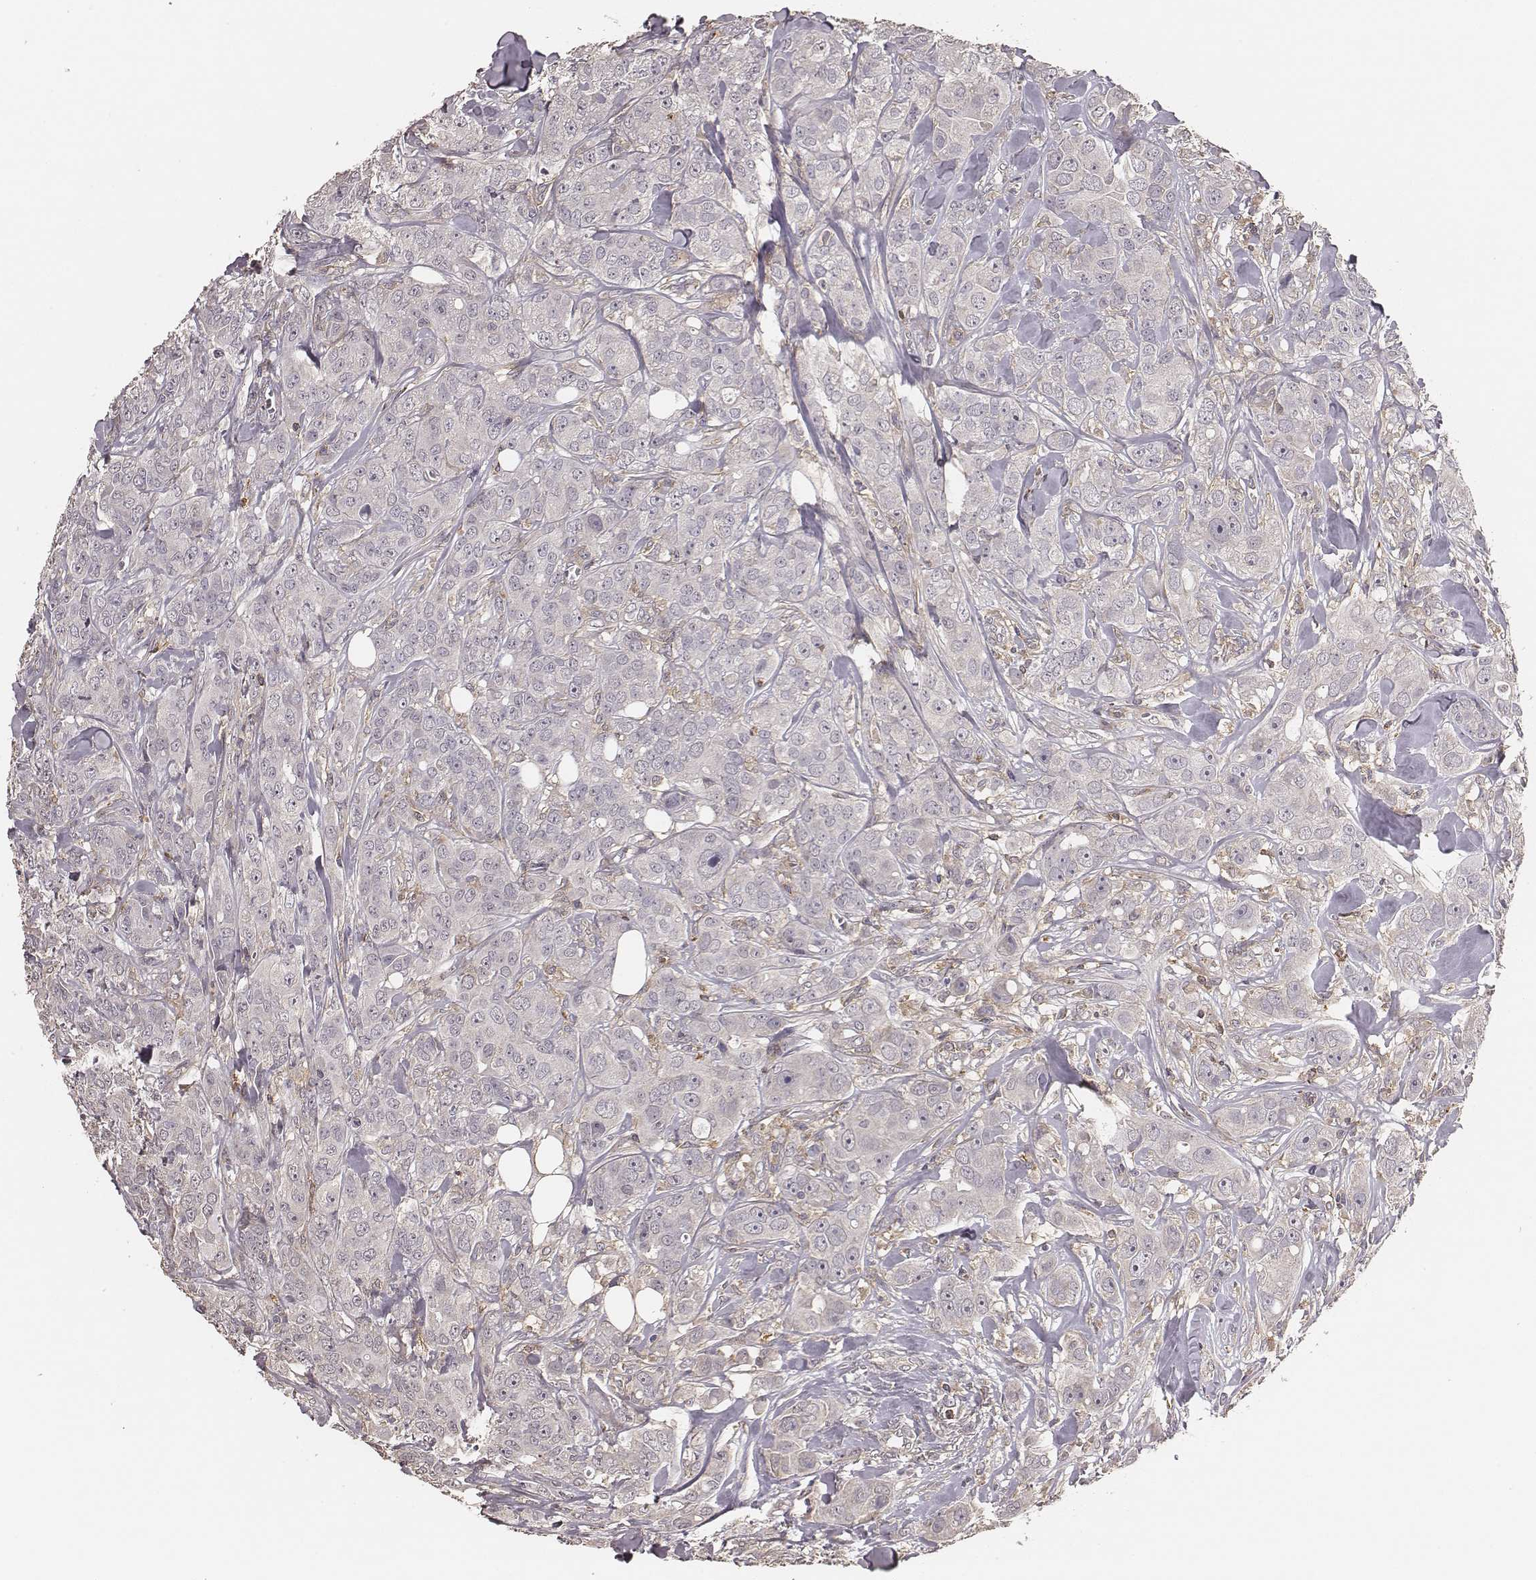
{"staining": {"intensity": "negative", "quantity": "none", "location": "none"}, "tissue": "breast cancer", "cell_type": "Tumor cells", "image_type": "cancer", "snomed": [{"axis": "morphology", "description": "Duct carcinoma"}, {"axis": "topography", "description": "Breast"}], "caption": "Tumor cells show no significant positivity in breast cancer (infiltrating ductal carcinoma). Nuclei are stained in blue.", "gene": "PILRA", "patient": {"sex": "female", "age": 43}}